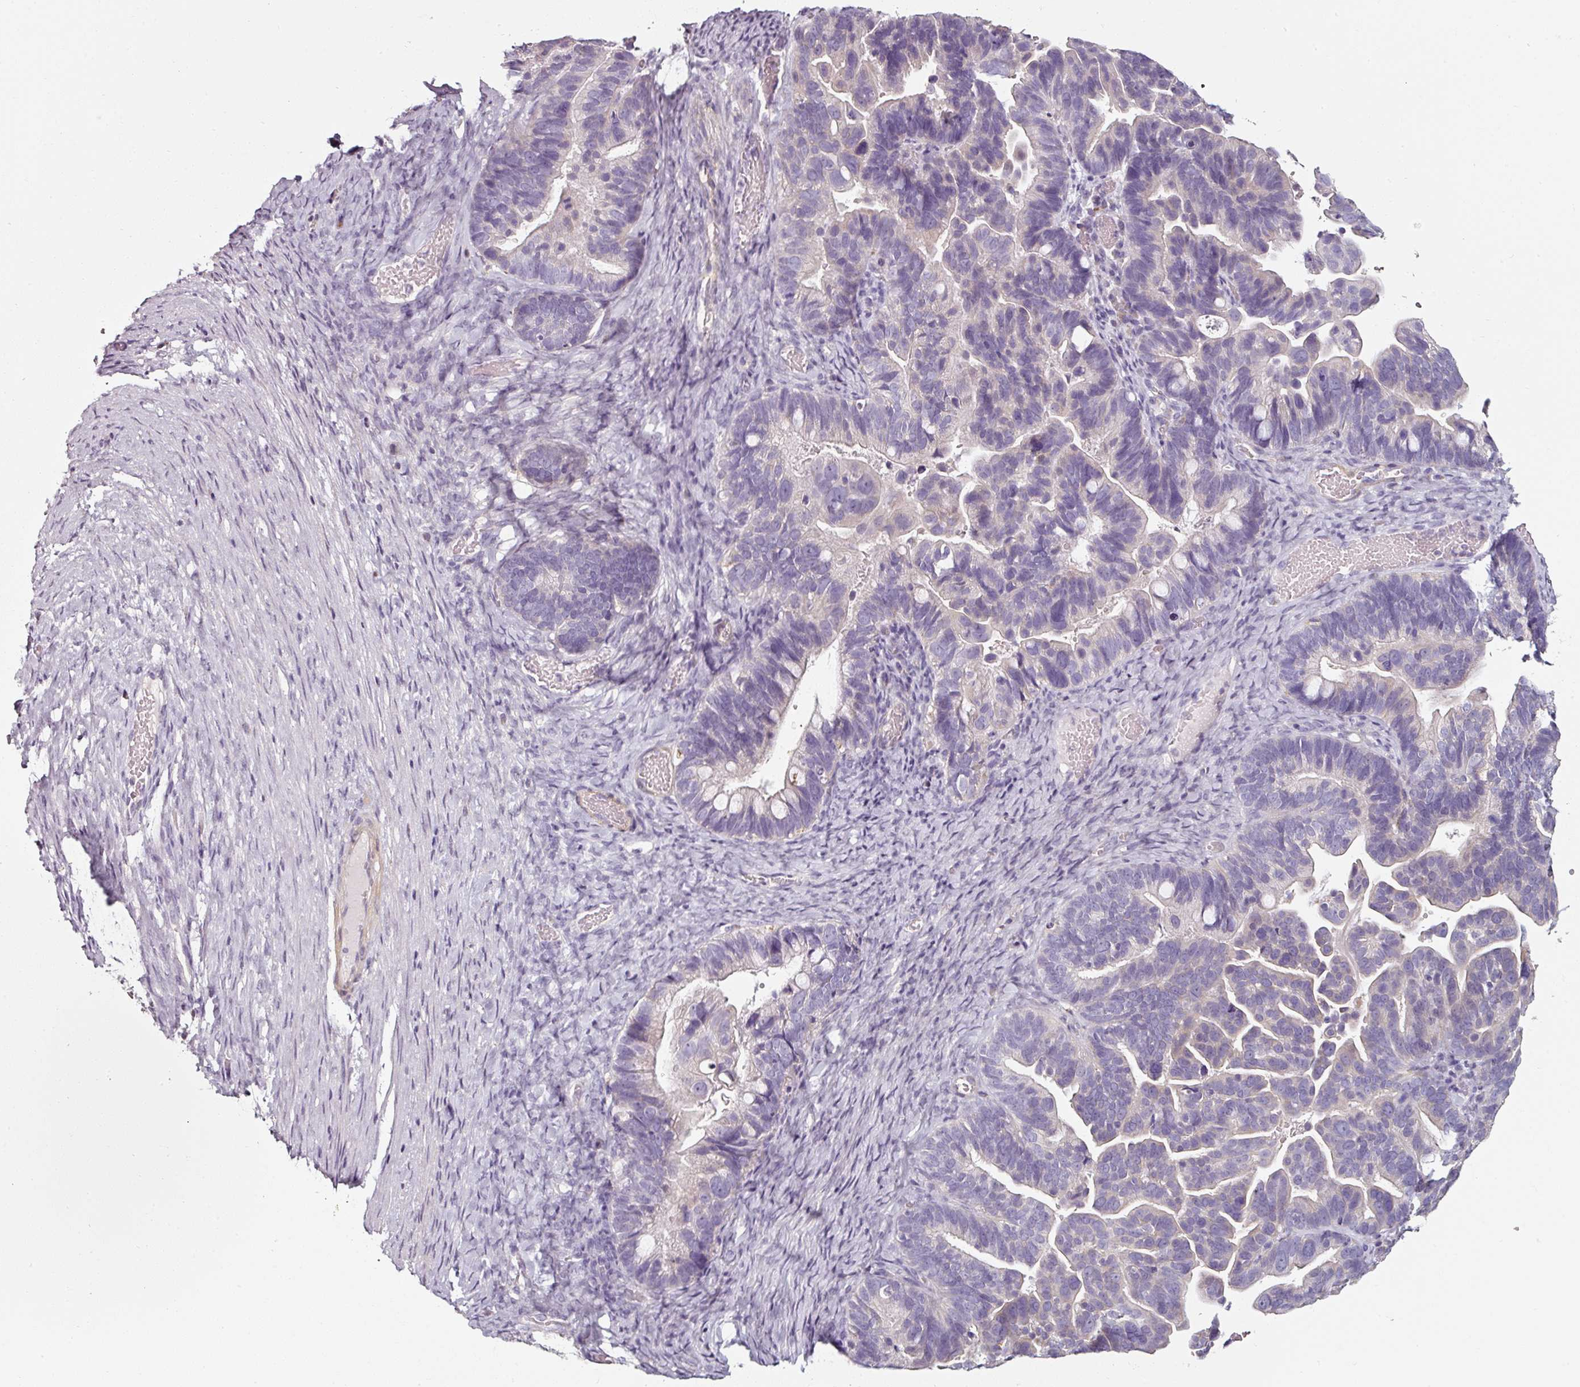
{"staining": {"intensity": "negative", "quantity": "none", "location": "none"}, "tissue": "ovarian cancer", "cell_type": "Tumor cells", "image_type": "cancer", "snomed": [{"axis": "morphology", "description": "Cystadenocarcinoma, serous, NOS"}, {"axis": "topography", "description": "Ovary"}], "caption": "High magnification brightfield microscopy of ovarian cancer stained with DAB (3,3'-diaminobenzidine) (brown) and counterstained with hematoxylin (blue): tumor cells show no significant positivity.", "gene": "CAP2", "patient": {"sex": "female", "age": 56}}